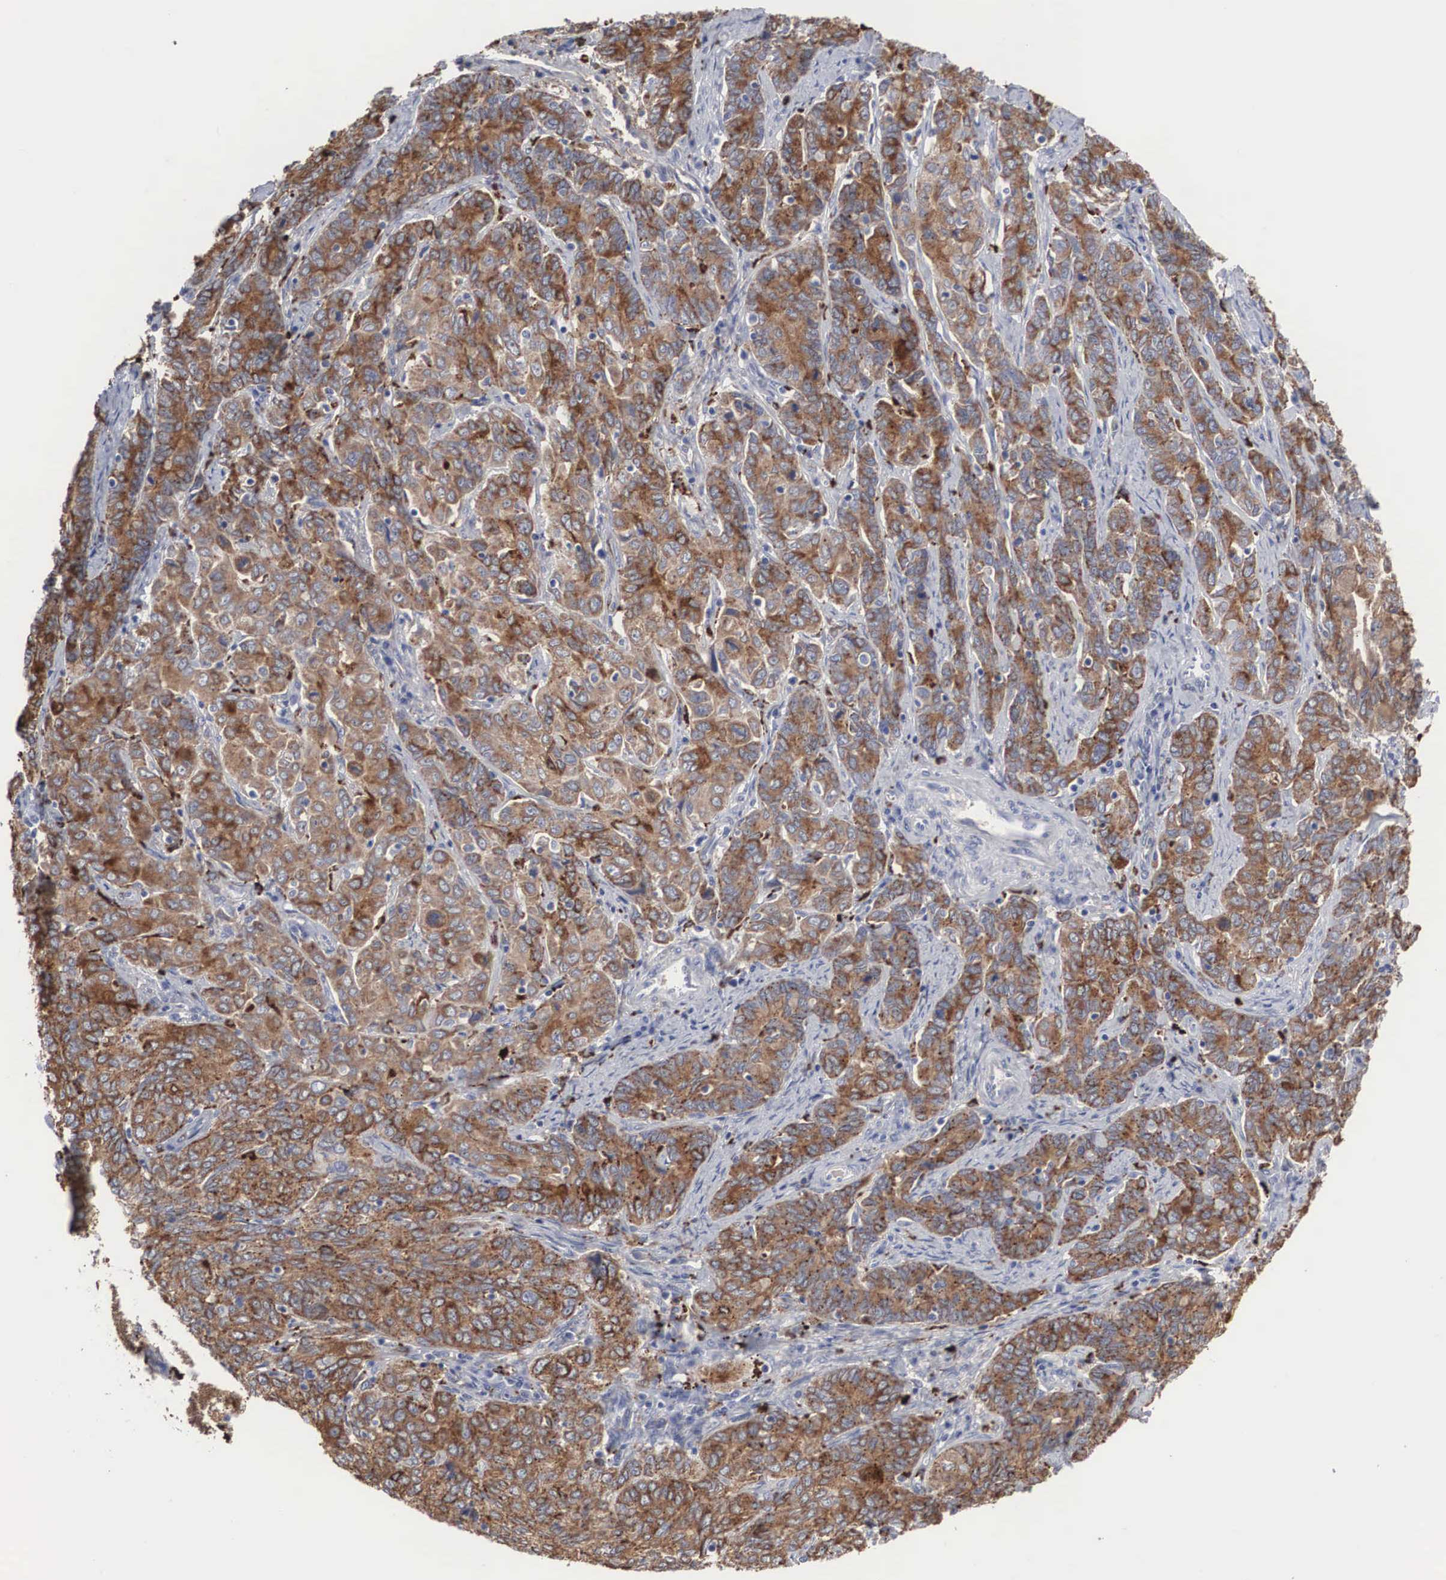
{"staining": {"intensity": "strong", "quantity": "25%-75%", "location": "cytoplasmic/membranous"}, "tissue": "cervical cancer", "cell_type": "Tumor cells", "image_type": "cancer", "snomed": [{"axis": "morphology", "description": "Squamous cell carcinoma, NOS"}, {"axis": "topography", "description": "Cervix"}], "caption": "Protein expression analysis of cervical cancer (squamous cell carcinoma) reveals strong cytoplasmic/membranous expression in about 25%-75% of tumor cells. The staining was performed using DAB, with brown indicating positive protein expression. Nuclei are stained blue with hematoxylin.", "gene": "LGALS3BP", "patient": {"sex": "female", "age": 38}}